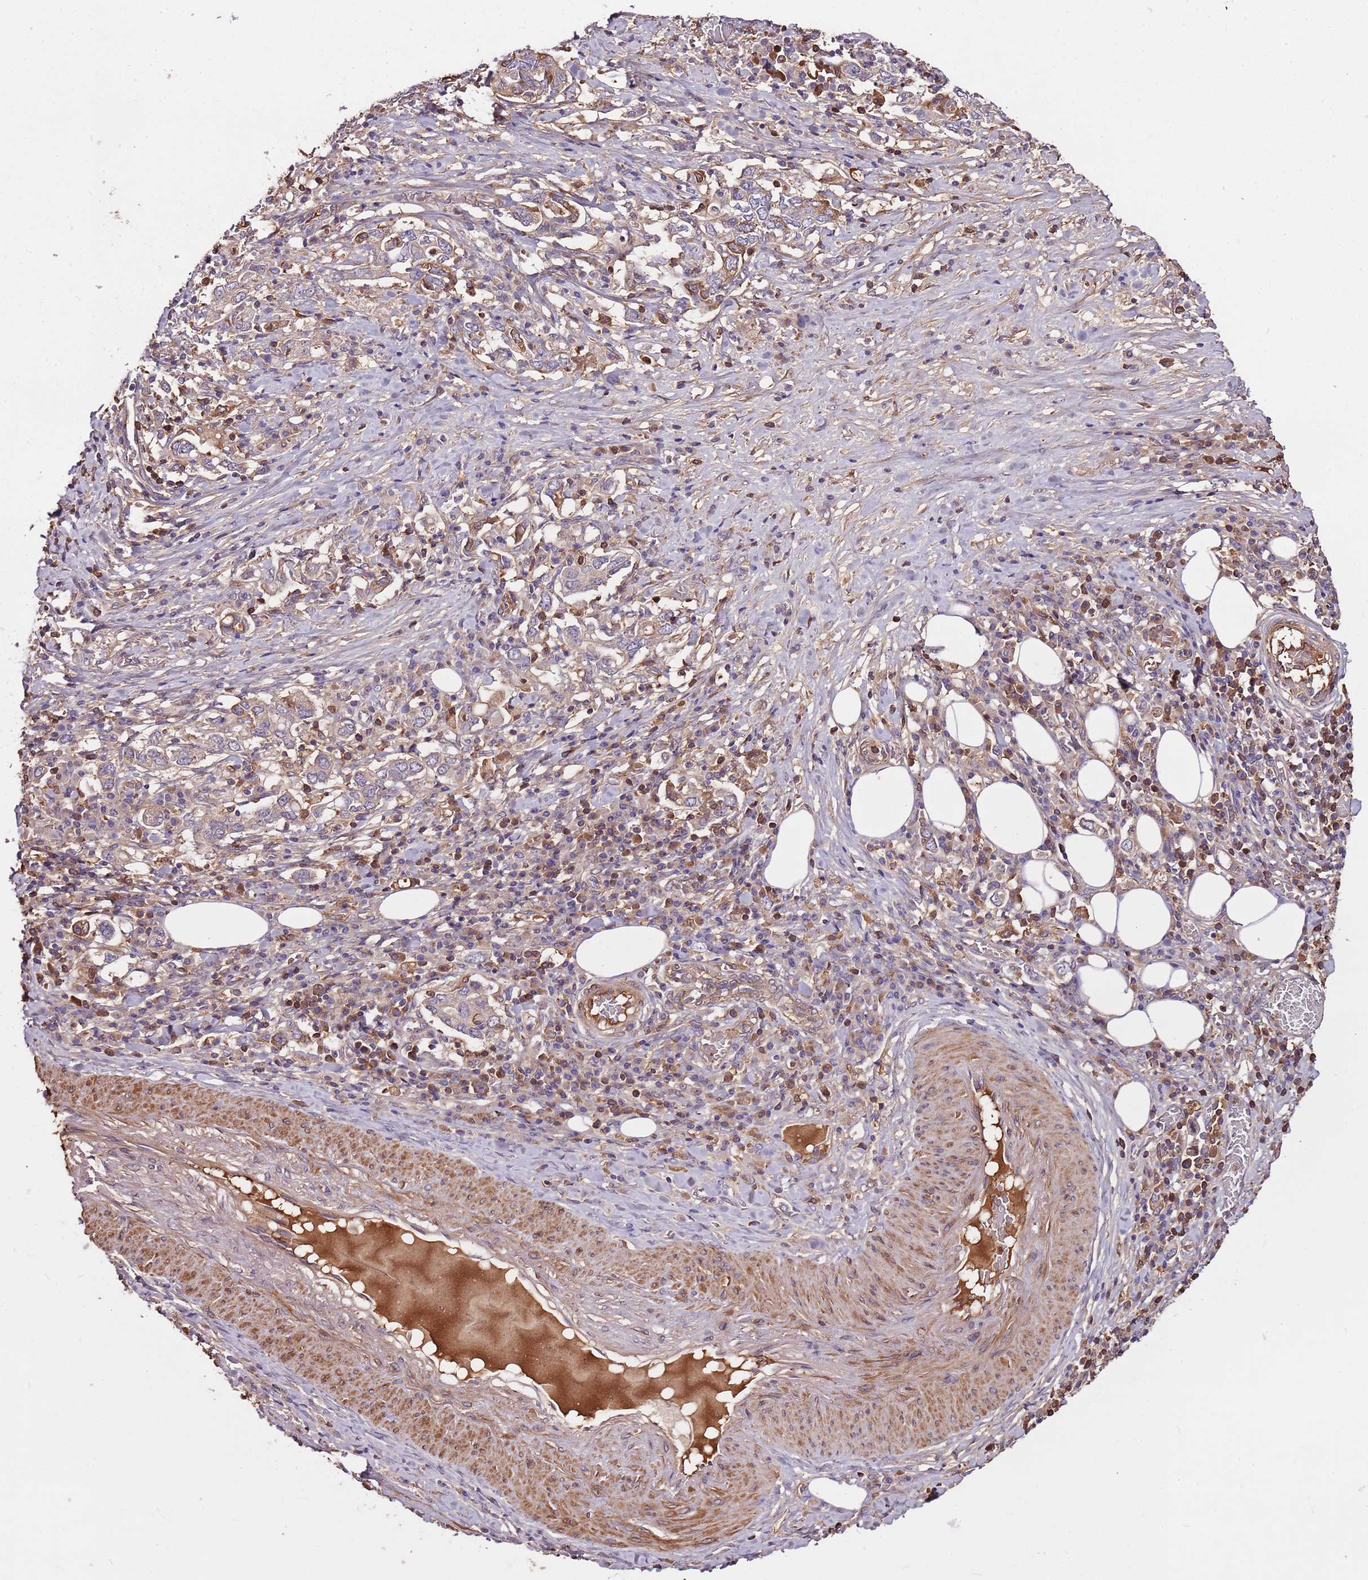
{"staining": {"intensity": "negative", "quantity": "none", "location": "none"}, "tissue": "stomach cancer", "cell_type": "Tumor cells", "image_type": "cancer", "snomed": [{"axis": "morphology", "description": "Adenocarcinoma, NOS"}, {"axis": "topography", "description": "Stomach, upper"}, {"axis": "topography", "description": "Stomach"}], "caption": "The image displays no significant positivity in tumor cells of stomach adenocarcinoma. (Immunohistochemistry (ihc), brightfield microscopy, high magnification).", "gene": "DENR", "patient": {"sex": "male", "age": 62}}